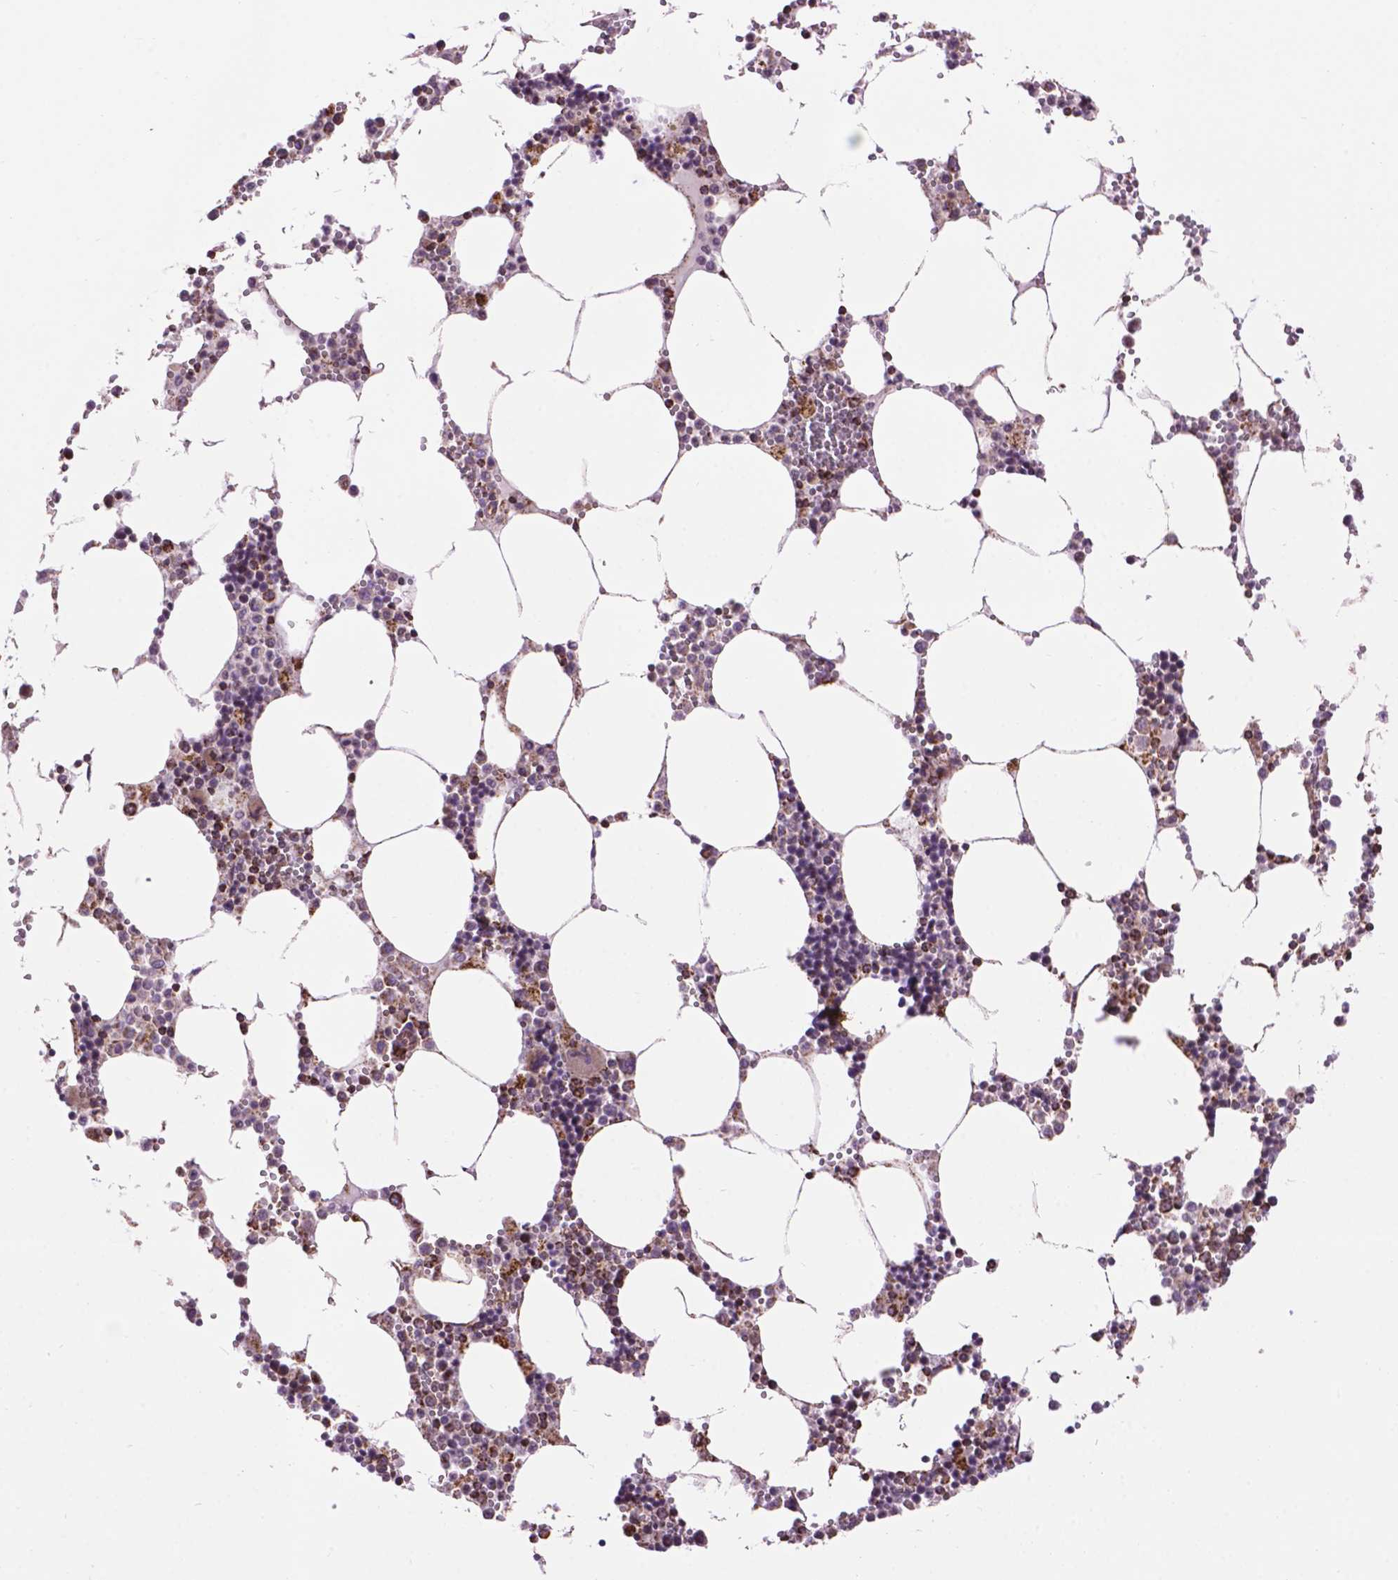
{"staining": {"intensity": "moderate", "quantity": "25%-75%", "location": "cytoplasmic/membranous"}, "tissue": "bone marrow", "cell_type": "Hematopoietic cells", "image_type": "normal", "snomed": [{"axis": "morphology", "description": "Normal tissue, NOS"}, {"axis": "topography", "description": "Bone marrow"}], "caption": "Immunohistochemistry image of normal bone marrow: human bone marrow stained using immunohistochemistry demonstrates medium levels of moderate protein expression localized specifically in the cytoplasmic/membranous of hematopoietic cells, appearing as a cytoplasmic/membranous brown color.", "gene": "PYCR3", "patient": {"sex": "male", "age": 54}}